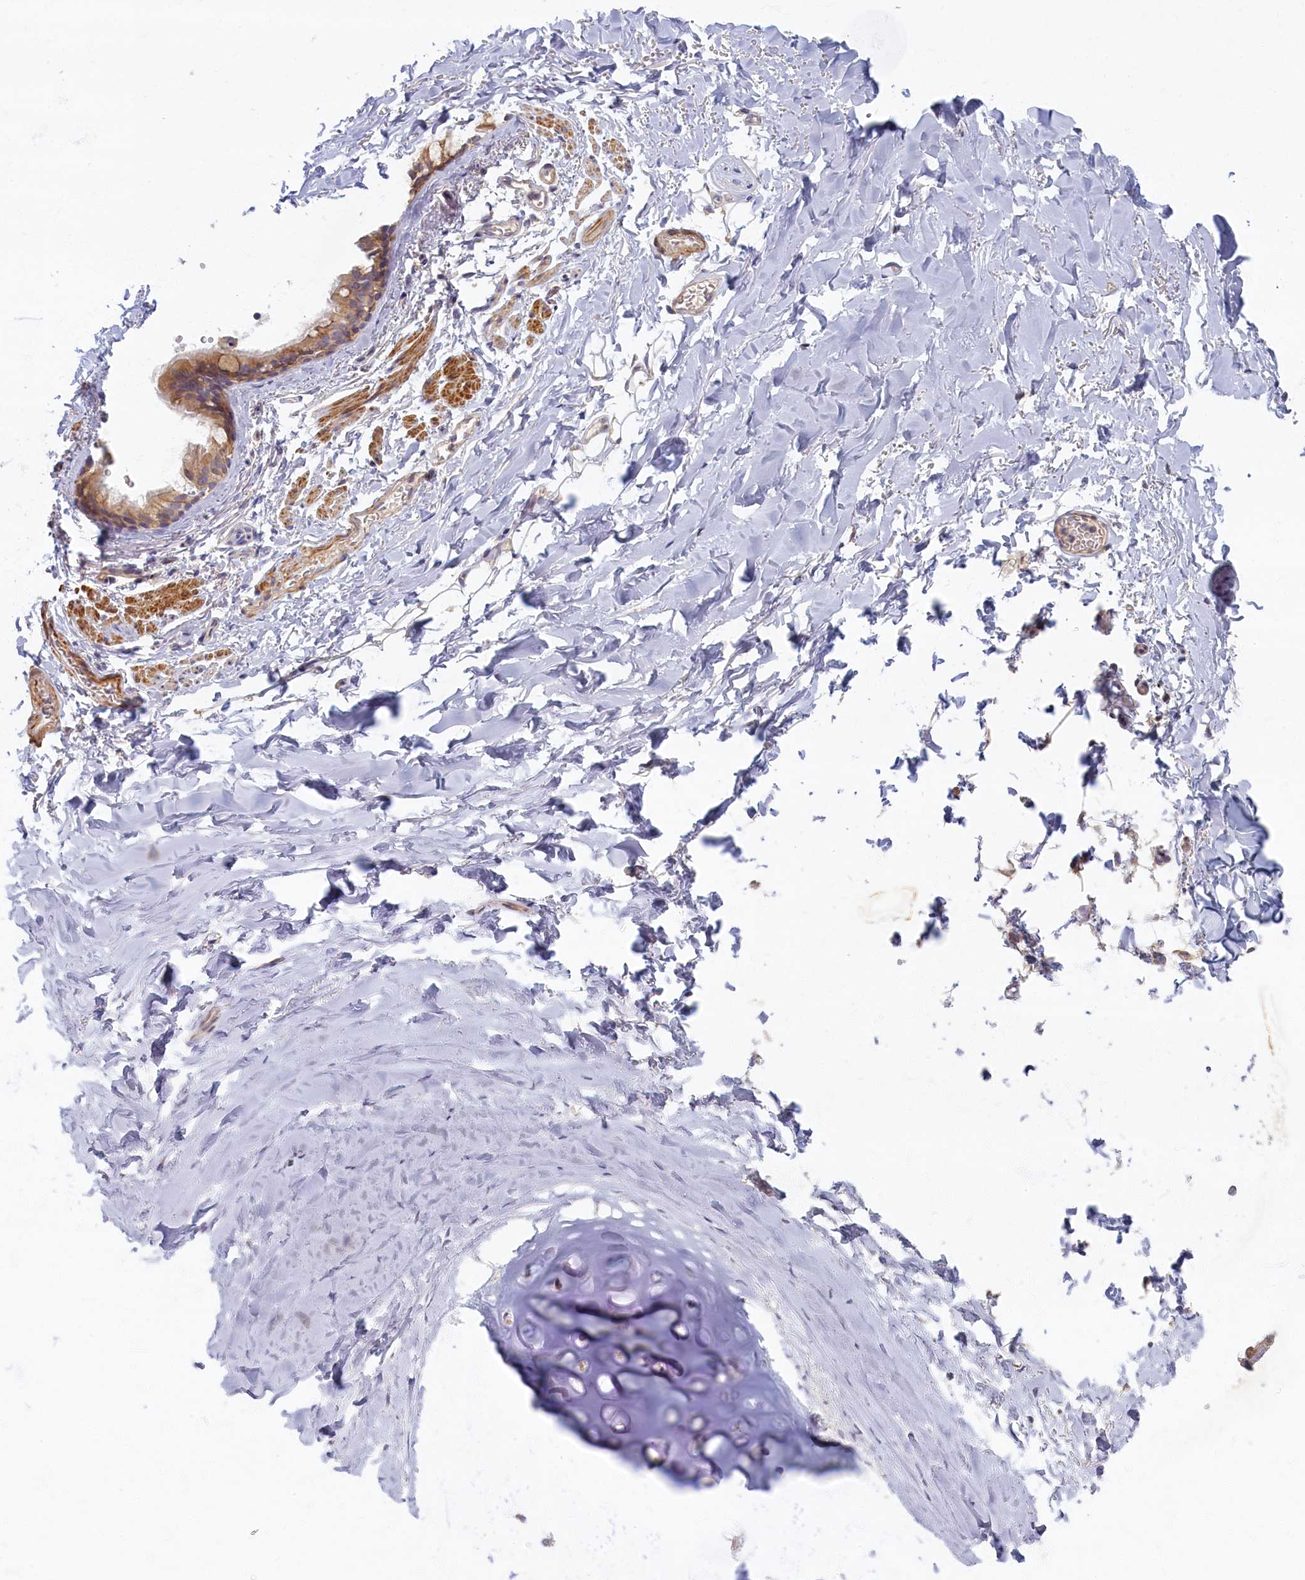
{"staining": {"intensity": "negative", "quantity": "none", "location": "none"}, "tissue": "adipose tissue", "cell_type": "Adipocytes", "image_type": "normal", "snomed": [{"axis": "morphology", "description": "Normal tissue, NOS"}, {"axis": "topography", "description": "Lymph node"}, {"axis": "topography", "description": "Bronchus"}], "caption": "Micrograph shows no protein positivity in adipocytes of unremarkable adipose tissue. The staining was performed using DAB to visualize the protein expression in brown, while the nuclei were stained in blue with hematoxylin (Magnification: 20x).", "gene": "TRPM4", "patient": {"sex": "male", "age": 63}}